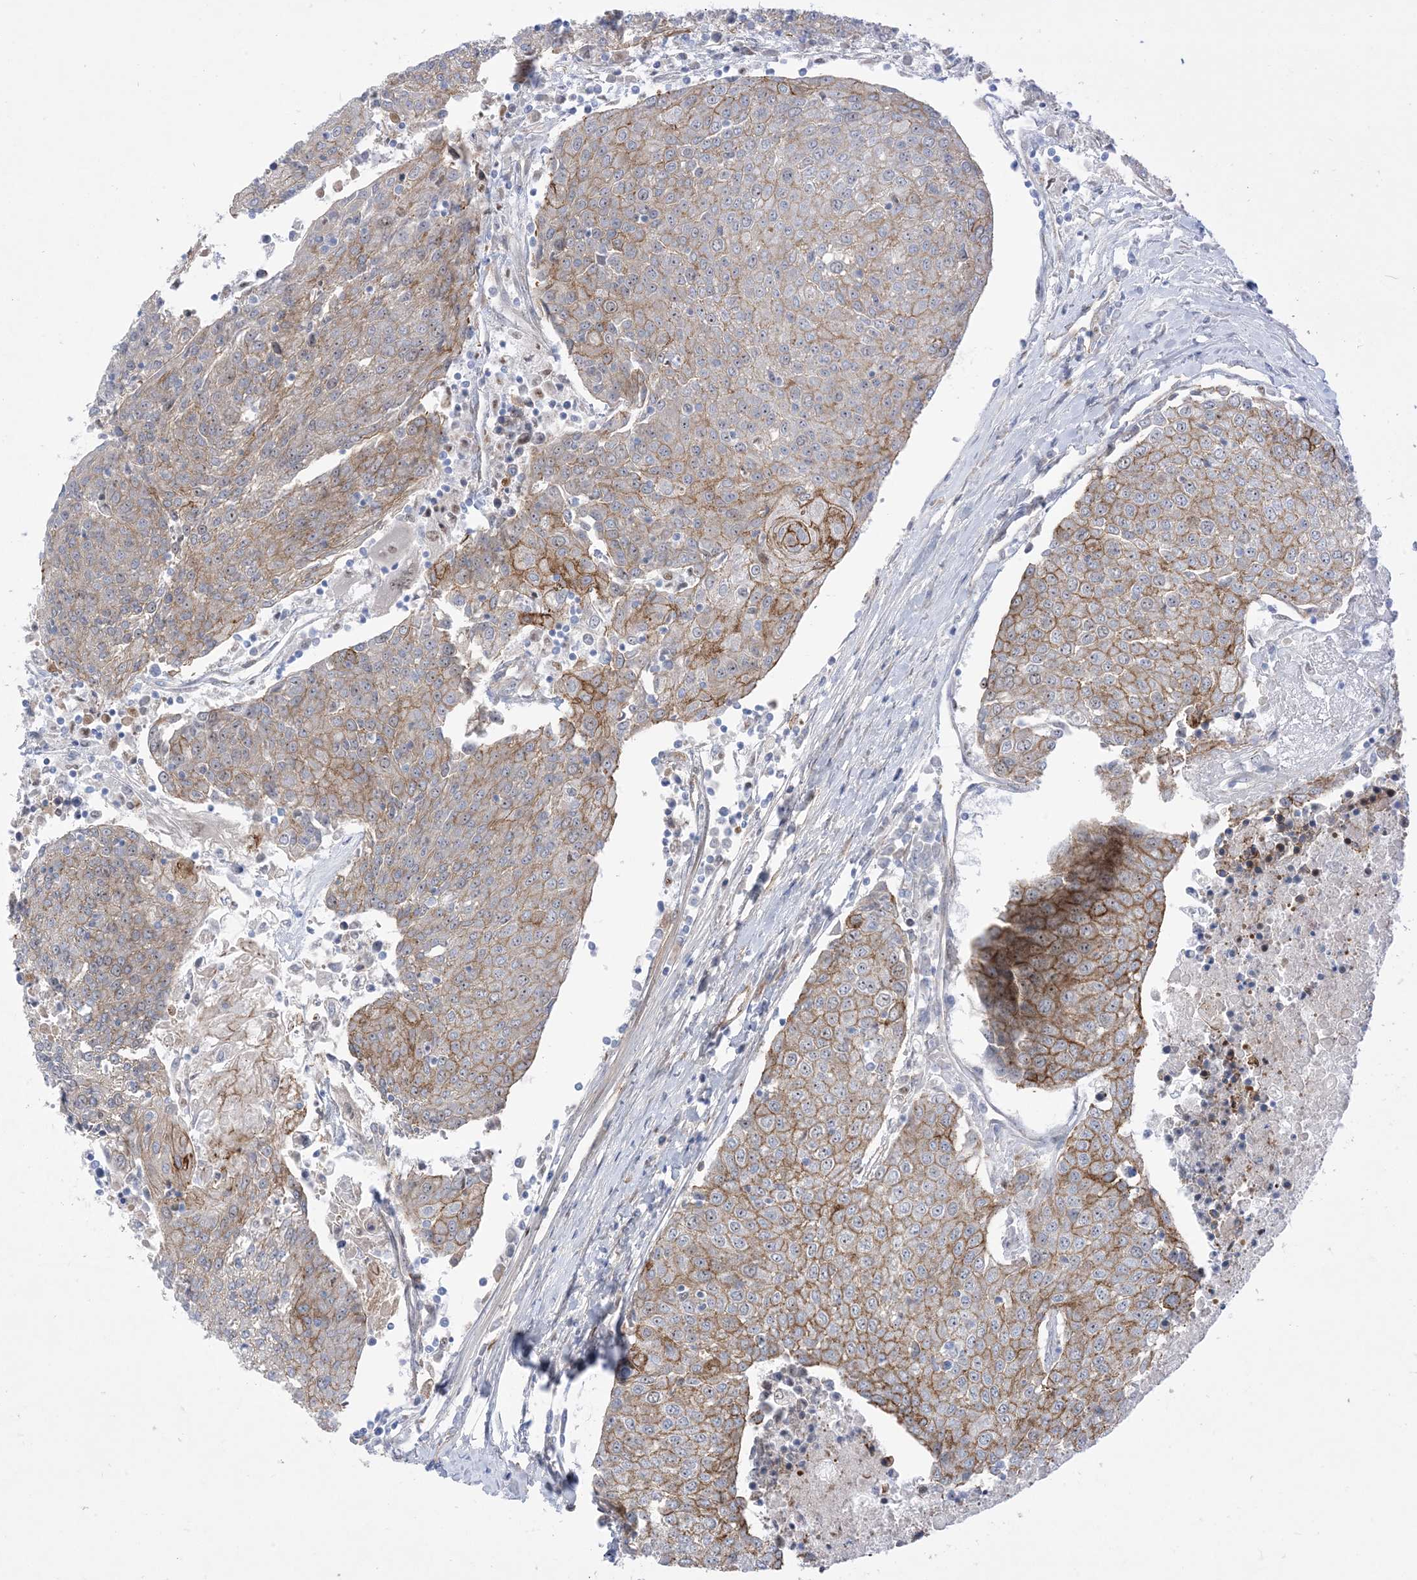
{"staining": {"intensity": "moderate", "quantity": ">75%", "location": "cytoplasmic/membranous"}, "tissue": "urothelial cancer", "cell_type": "Tumor cells", "image_type": "cancer", "snomed": [{"axis": "morphology", "description": "Urothelial carcinoma, High grade"}, {"axis": "topography", "description": "Urinary bladder"}], "caption": "DAB immunohistochemical staining of urothelial cancer reveals moderate cytoplasmic/membranous protein expression in about >75% of tumor cells. (DAB (3,3'-diaminobenzidine) = brown stain, brightfield microscopy at high magnification).", "gene": "MARS2", "patient": {"sex": "female", "age": 85}}